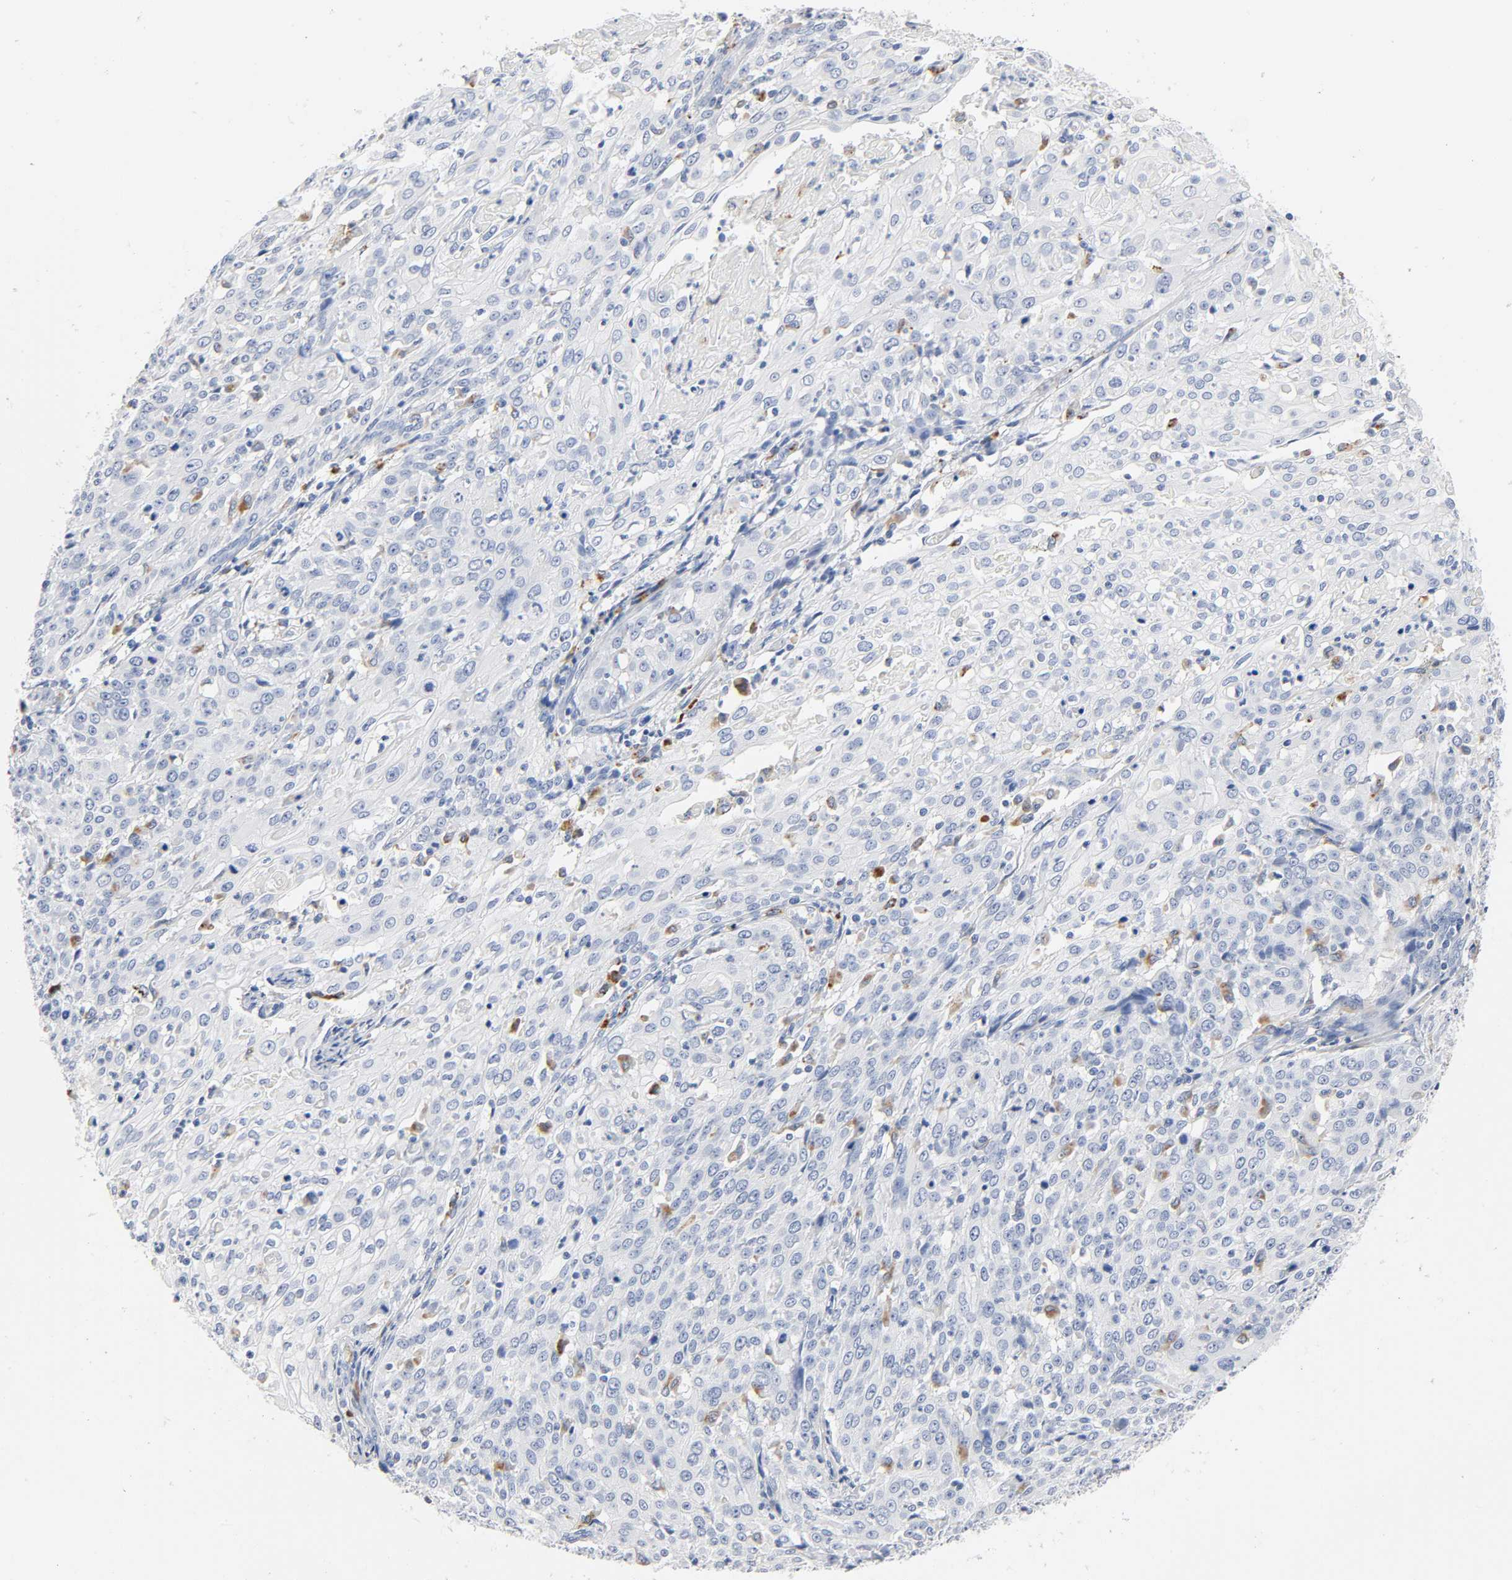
{"staining": {"intensity": "negative", "quantity": "none", "location": "none"}, "tissue": "cervical cancer", "cell_type": "Tumor cells", "image_type": "cancer", "snomed": [{"axis": "morphology", "description": "Squamous cell carcinoma, NOS"}, {"axis": "topography", "description": "Cervix"}], "caption": "Cervical cancer (squamous cell carcinoma) was stained to show a protein in brown. There is no significant positivity in tumor cells.", "gene": "PLP1", "patient": {"sex": "female", "age": 39}}